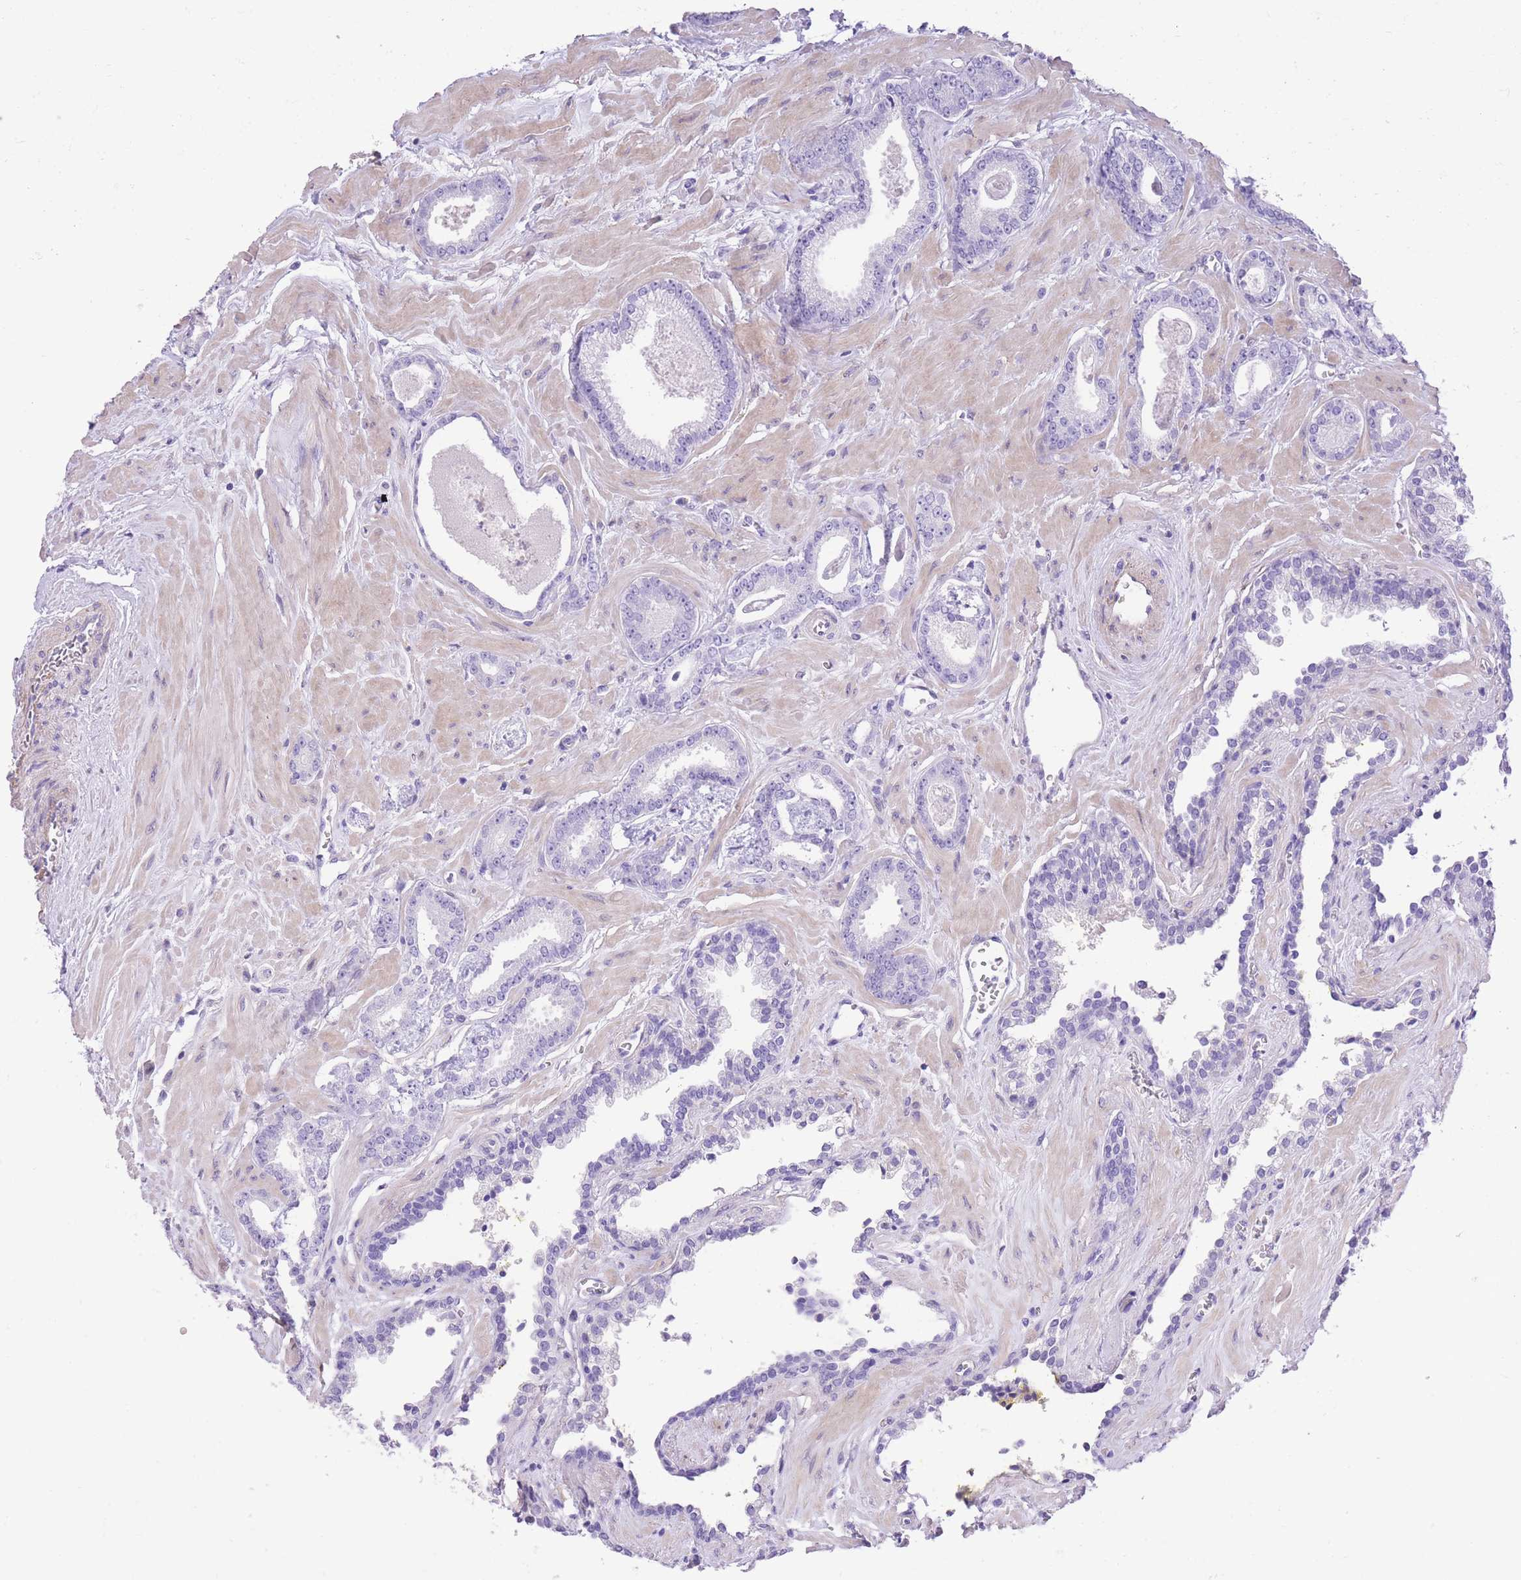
{"staining": {"intensity": "negative", "quantity": "none", "location": "none"}, "tissue": "prostate cancer", "cell_type": "Tumor cells", "image_type": "cancer", "snomed": [{"axis": "morphology", "description": "Adenocarcinoma, Low grade"}, {"axis": "topography", "description": "Prostate"}], "caption": "Tumor cells show no significant protein expression in prostate low-grade adenocarcinoma.", "gene": "RAI2", "patient": {"sex": "male", "age": 60}}